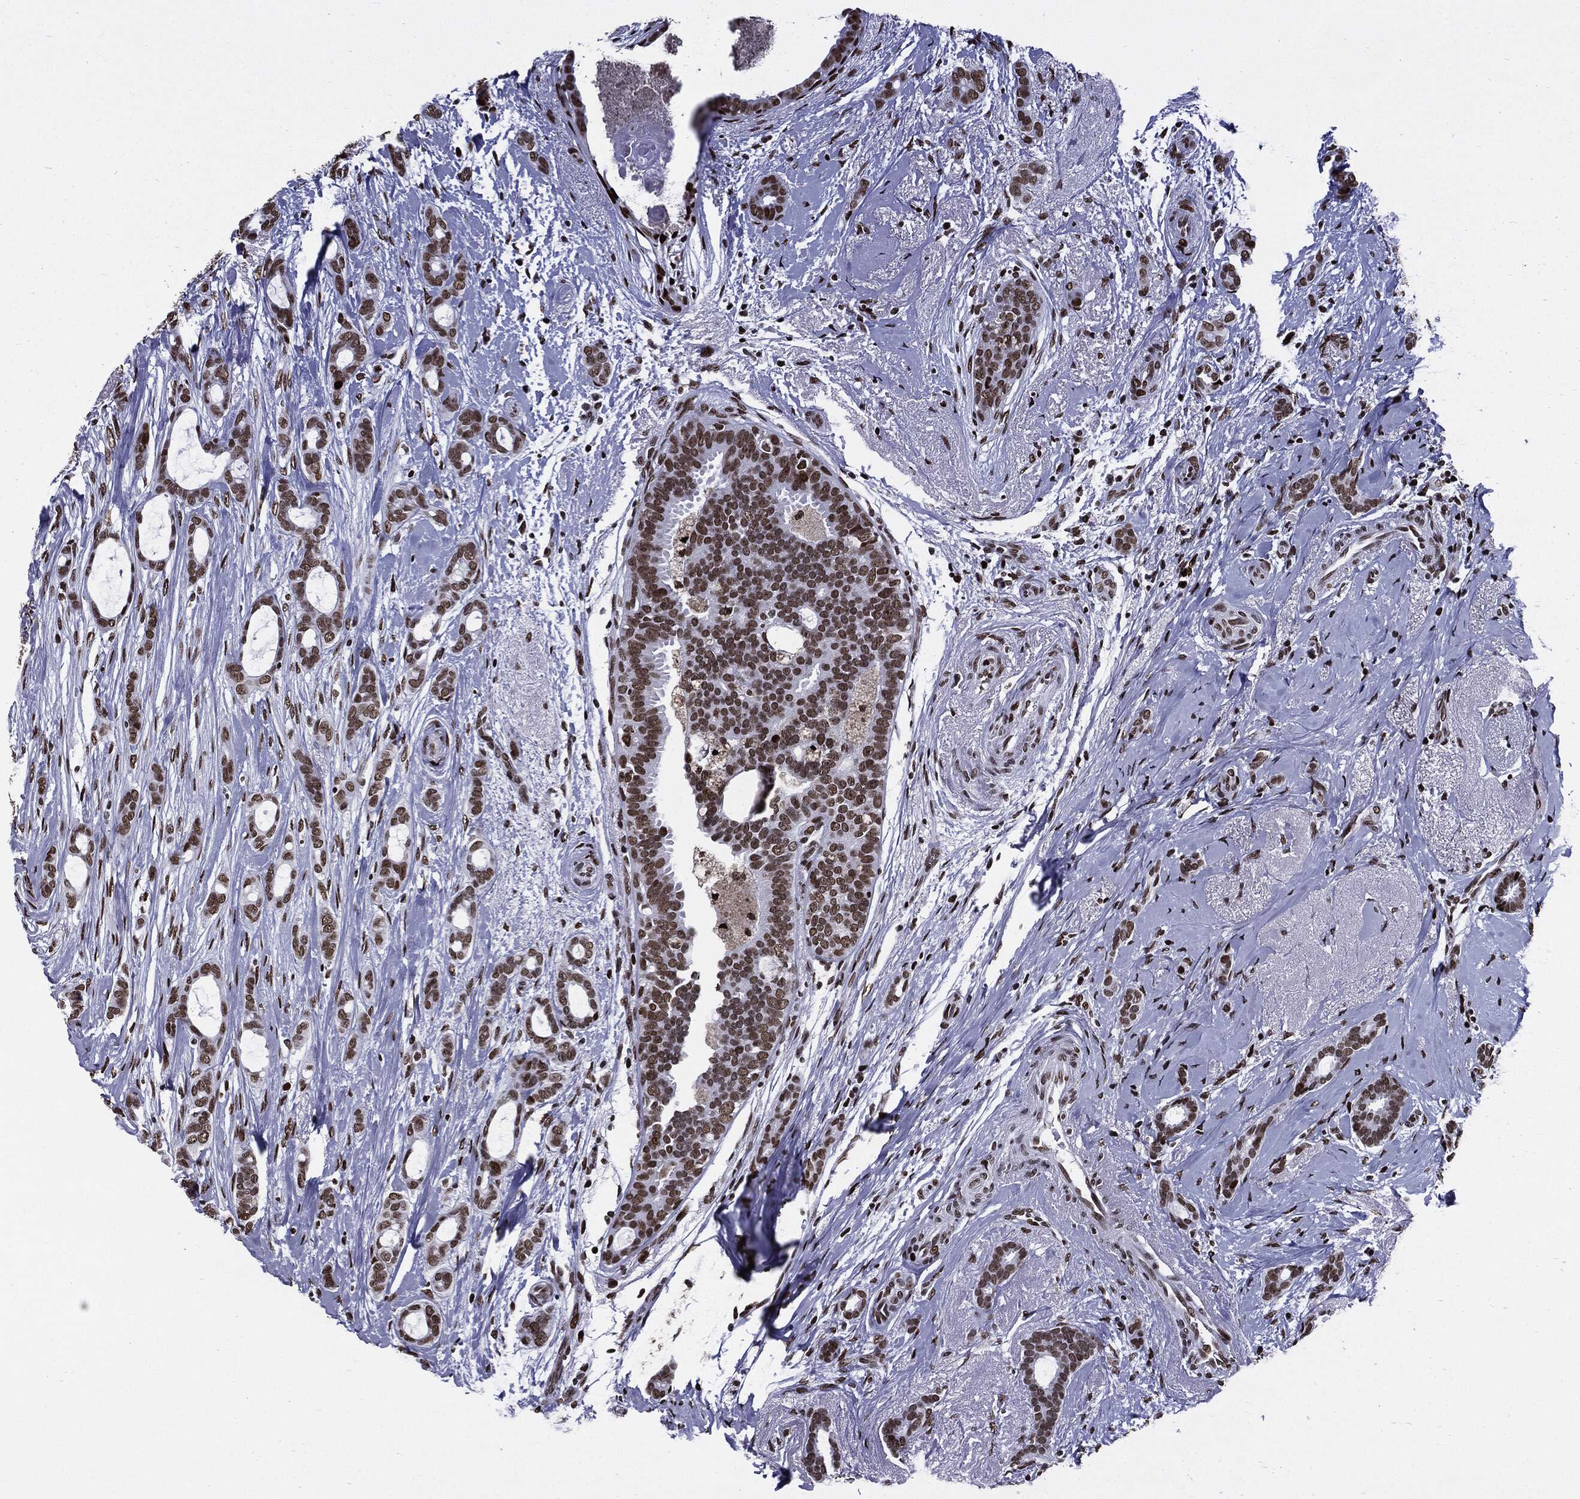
{"staining": {"intensity": "moderate", "quantity": ">75%", "location": "nuclear"}, "tissue": "breast cancer", "cell_type": "Tumor cells", "image_type": "cancer", "snomed": [{"axis": "morphology", "description": "Duct carcinoma"}, {"axis": "topography", "description": "Breast"}], "caption": "This photomicrograph shows breast cancer stained with immunohistochemistry to label a protein in brown. The nuclear of tumor cells show moderate positivity for the protein. Nuclei are counter-stained blue.", "gene": "ZFP91", "patient": {"sex": "female", "age": 51}}